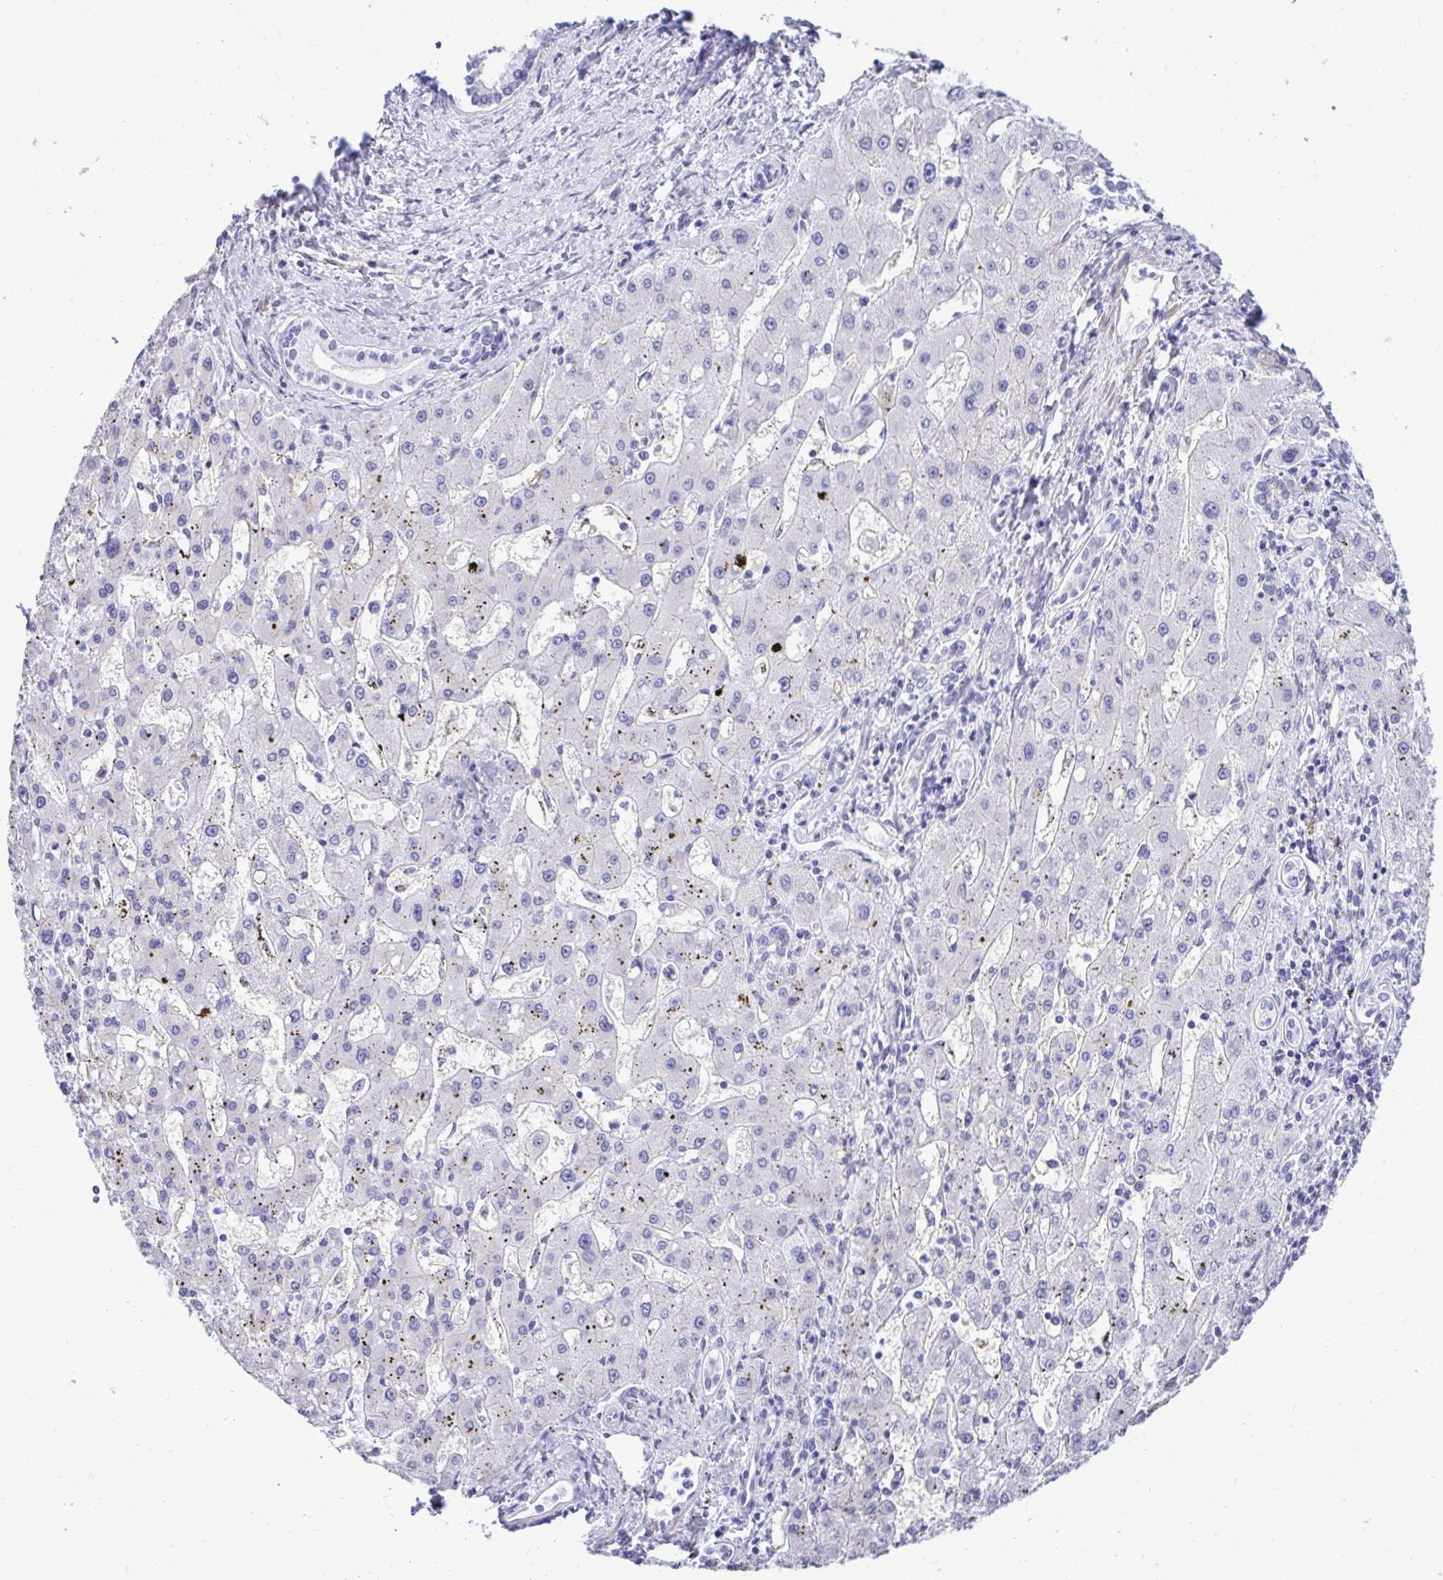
{"staining": {"intensity": "negative", "quantity": "none", "location": "none"}, "tissue": "liver cancer", "cell_type": "Tumor cells", "image_type": "cancer", "snomed": [{"axis": "morphology", "description": "Carcinoma, Hepatocellular, NOS"}, {"axis": "topography", "description": "Liver"}], "caption": "Immunohistochemistry image of neoplastic tissue: liver cancer stained with DAB exhibits no significant protein positivity in tumor cells.", "gene": "ABCG2", "patient": {"sex": "male", "age": 67}}